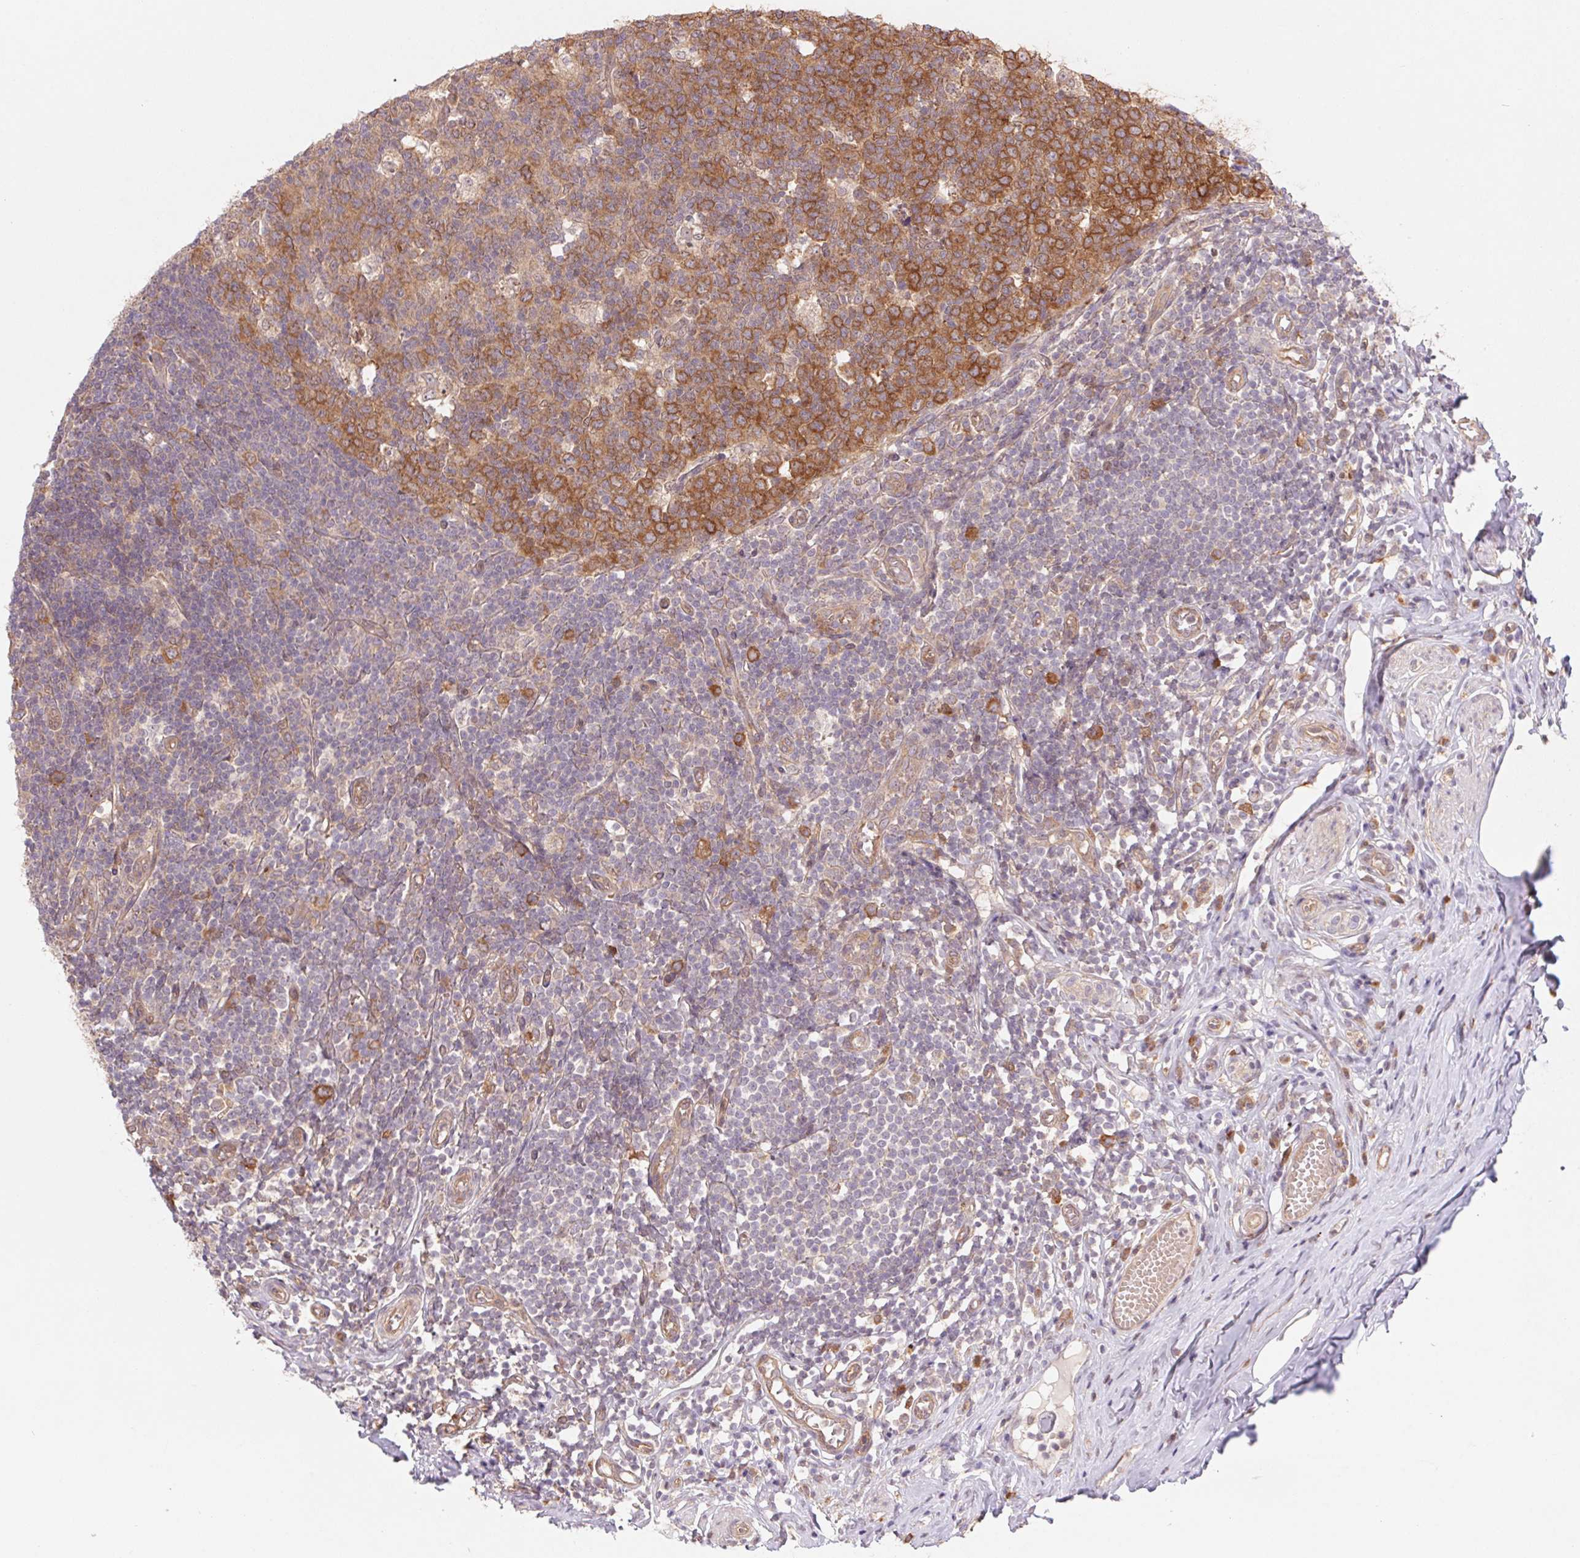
{"staining": {"intensity": "moderate", "quantity": ">75%", "location": "cytoplasmic/membranous"}, "tissue": "appendix", "cell_type": "Glandular cells", "image_type": "normal", "snomed": [{"axis": "morphology", "description": "Normal tissue, NOS"}, {"axis": "topography", "description": "Appendix"}], "caption": "IHC (DAB (3,3'-diaminobenzidine)) staining of benign human appendix displays moderate cytoplasmic/membranous protein positivity in about >75% of glandular cells.", "gene": "RRM1", "patient": {"sex": "male", "age": 18}}